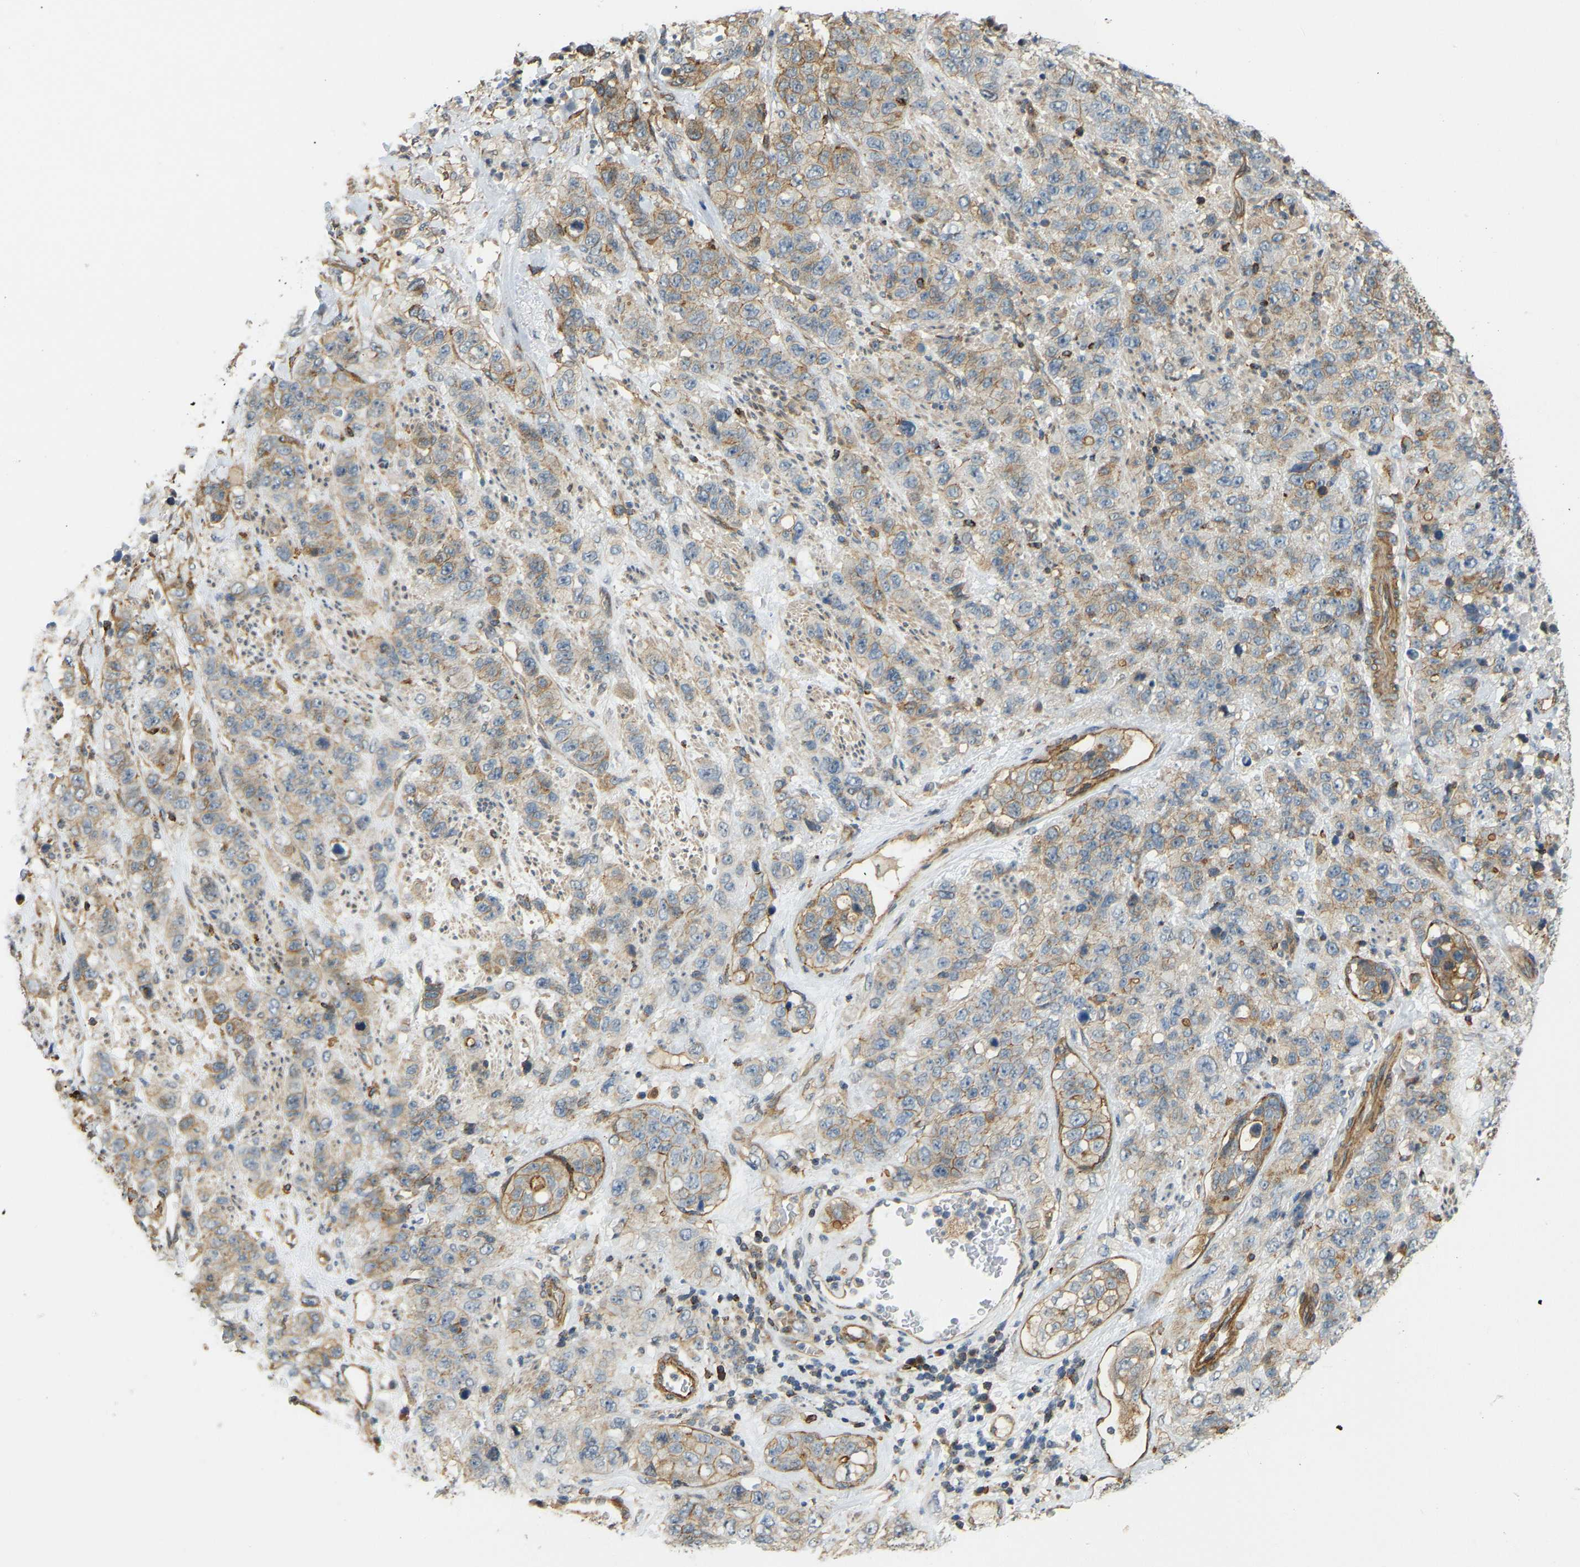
{"staining": {"intensity": "moderate", "quantity": ">75%", "location": "cytoplasmic/membranous"}, "tissue": "stomach cancer", "cell_type": "Tumor cells", "image_type": "cancer", "snomed": [{"axis": "morphology", "description": "Adenocarcinoma, NOS"}, {"axis": "topography", "description": "Stomach"}], "caption": "Protein staining of adenocarcinoma (stomach) tissue reveals moderate cytoplasmic/membranous positivity in approximately >75% of tumor cells. Immunohistochemistry (ihc) stains the protein in brown and the nuclei are stained blue.", "gene": "KIAA1671", "patient": {"sex": "male", "age": 48}}